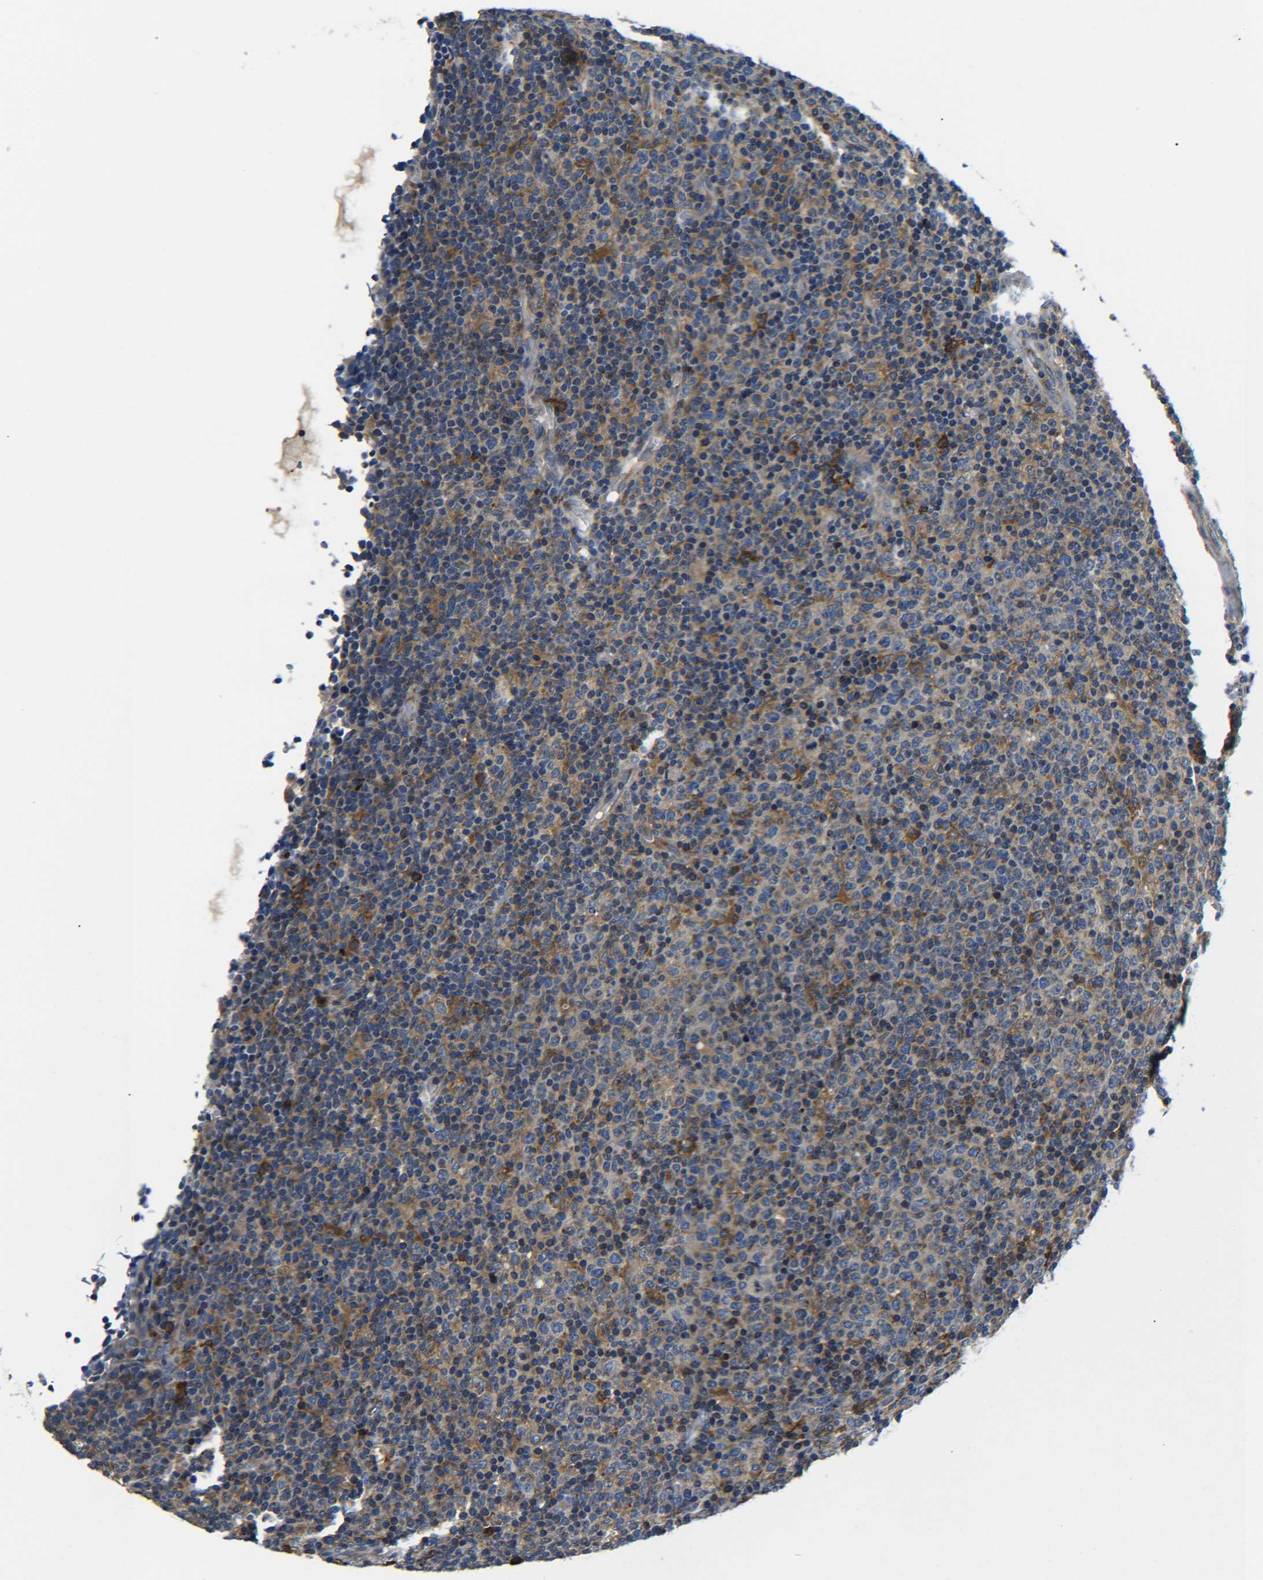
{"staining": {"intensity": "moderate", "quantity": ">75%", "location": "cytoplasmic/membranous"}, "tissue": "lymphoma", "cell_type": "Tumor cells", "image_type": "cancer", "snomed": [{"axis": "morphology", "description": "Malignant lymphoma, non-Hodgkin's type, Low grade"}, {"axis": "topography", "description": "Lymph node"}], "caption": "Protein expression analysis of lymphoma shows moderate cytoplasmic/membranous positivity in about >75% of tumor cells. The staining was performed using DAB (3,3'-diaminobenzidine), with brown indicating positive protein expression. Nuclei are stained blue with hematoxylin.", "gene": "RAB1B", "patient": {"sex": "male", "age": 70}}